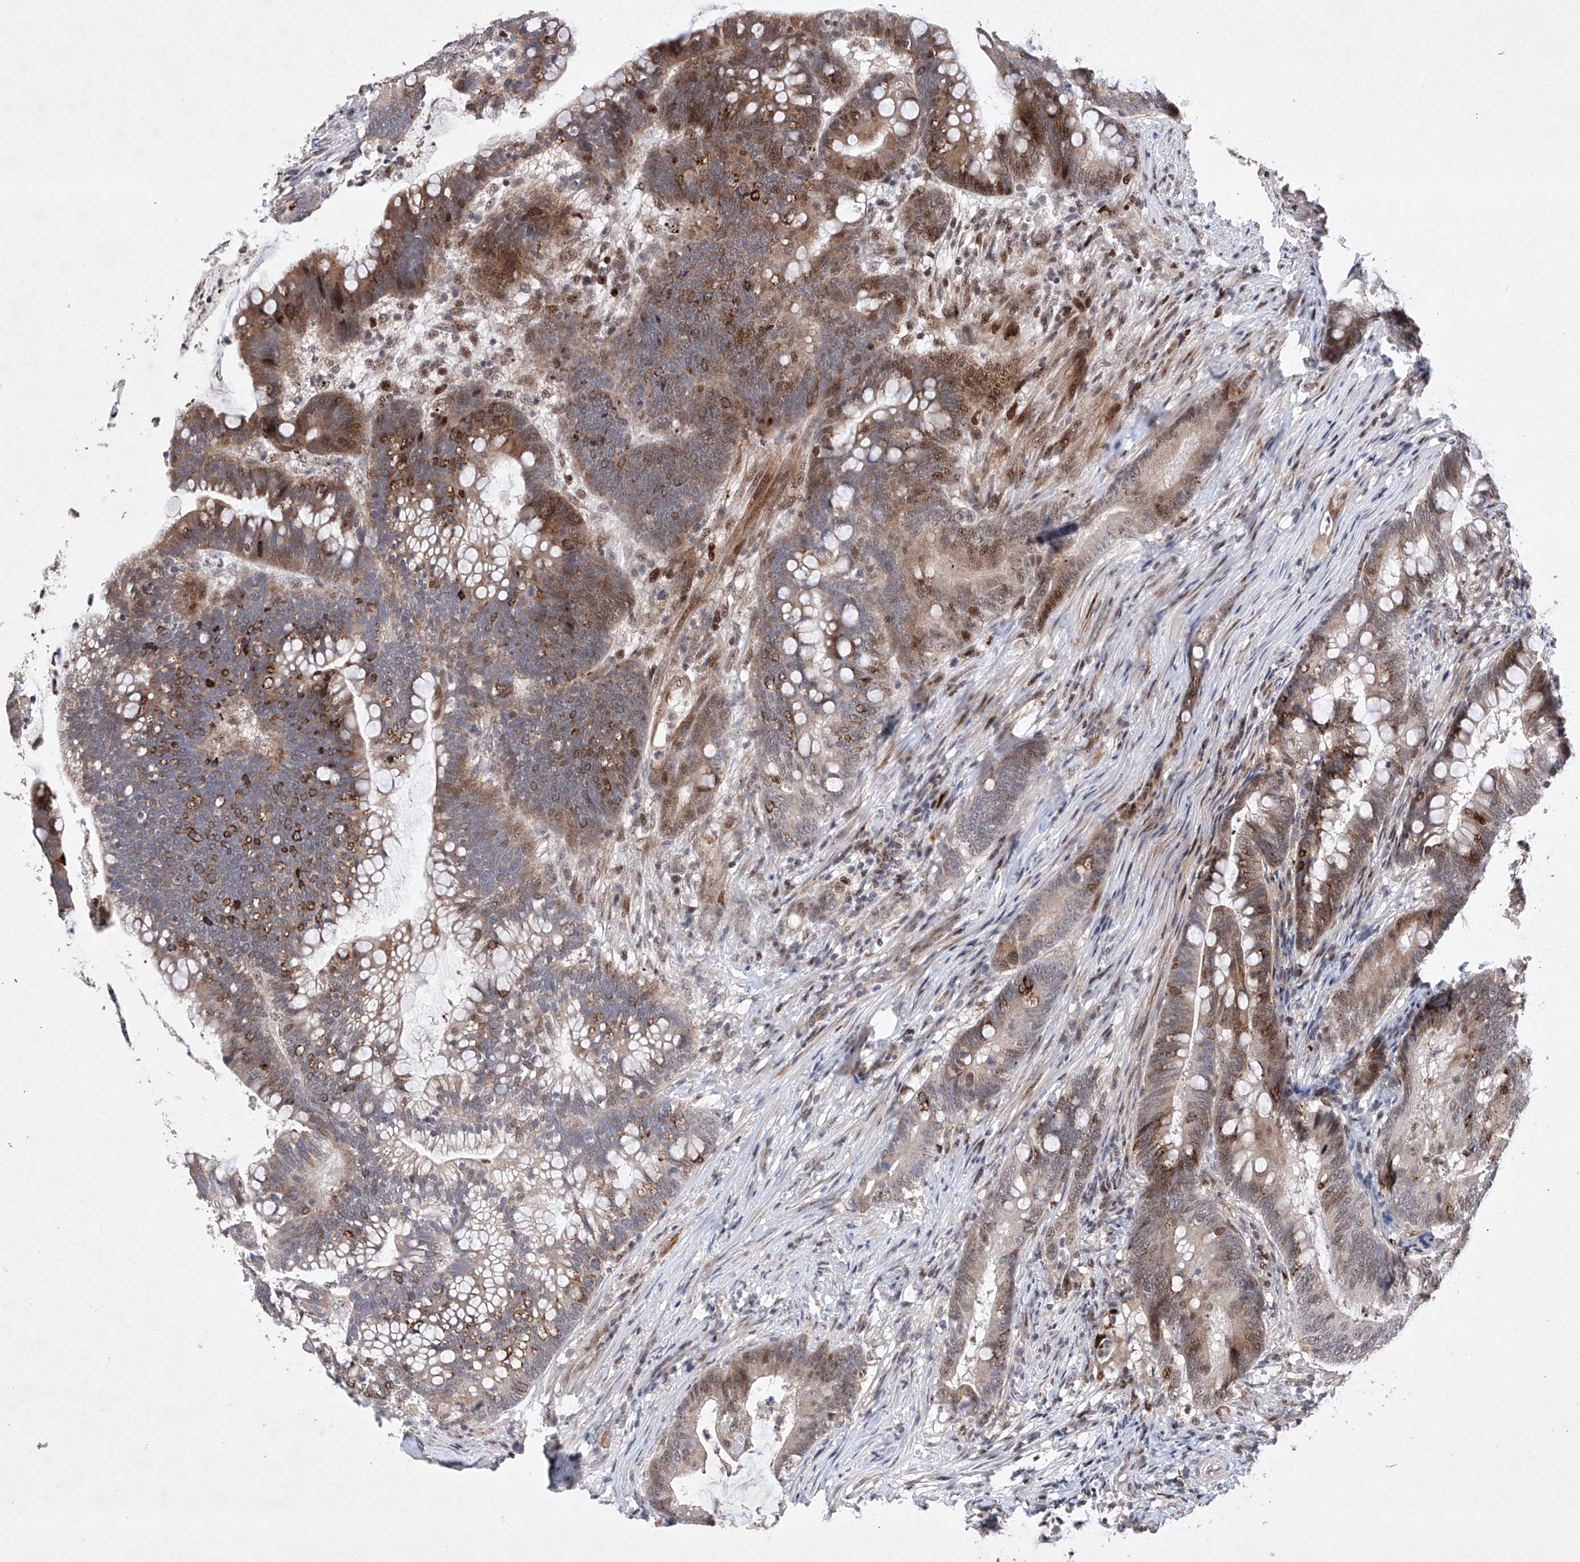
{"staining": {"intensity": "moderate", "quantity": "25%-75%", "location": "cytoplasmic/membranous,nuclear"}, "tissue": "colorectal cancer", "cell_type": "Tumor cells", "image_type": "cancer", "snomed": [{"axis": "morphology", "description": "Adenocarcinoma, NOS"}, {"axis": "topography", "description": "Colon"}], "caption": "Immunohistochemistry (IHC) of colorectal cancer (adenocarcinoma) displays medium levels of moderate cytoplasmic/membranous and nuclear positivity in approximately 25%-75% of tumor cells. (Brightfield microscopy of DAB IHC at high magnification).", "gene": "AFG1L", "patient": {"sex": "female", "age": 66}}